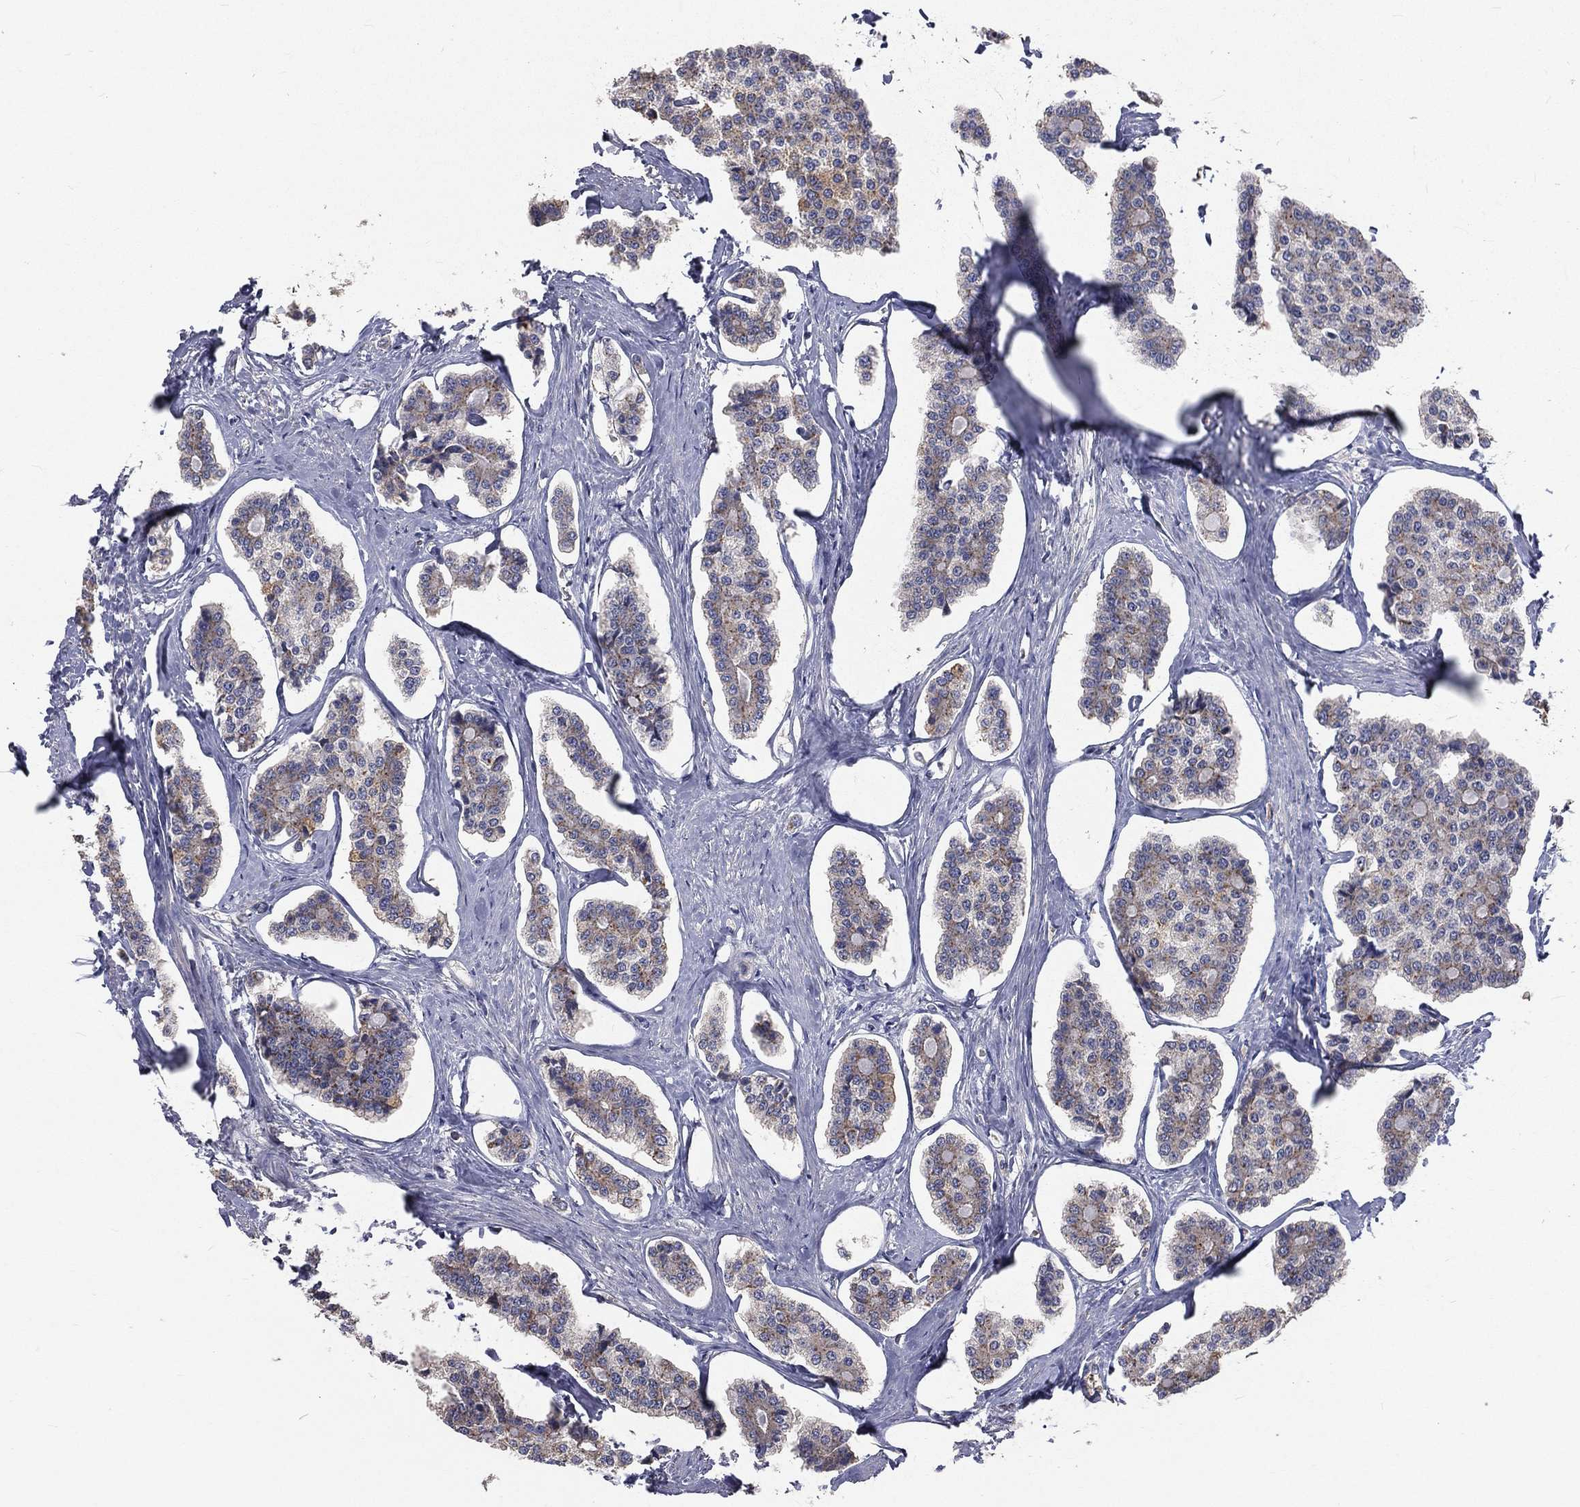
{"staining": {"intensity": "weak", "quantity": "25%-75%", "location": "cytoplasmic/membranous"}, "tissue": "carcinoid", "cell_type": "Tumor cells", "image_type": "cancer", "snomed": [{"axis": "morphology", "description": "Carcinoid, malignant, NOS"}, {"axis": "topography", "description": "Small intestine"}], "caption": "Approximately 25%-75% of tumor cells in carcinoid display weak cytoplasmic/membranous protein expression as visualized by brown immunohistochemical staining.", "gene": "CROCC", "patient": {"sex": "female", "age": 65}}